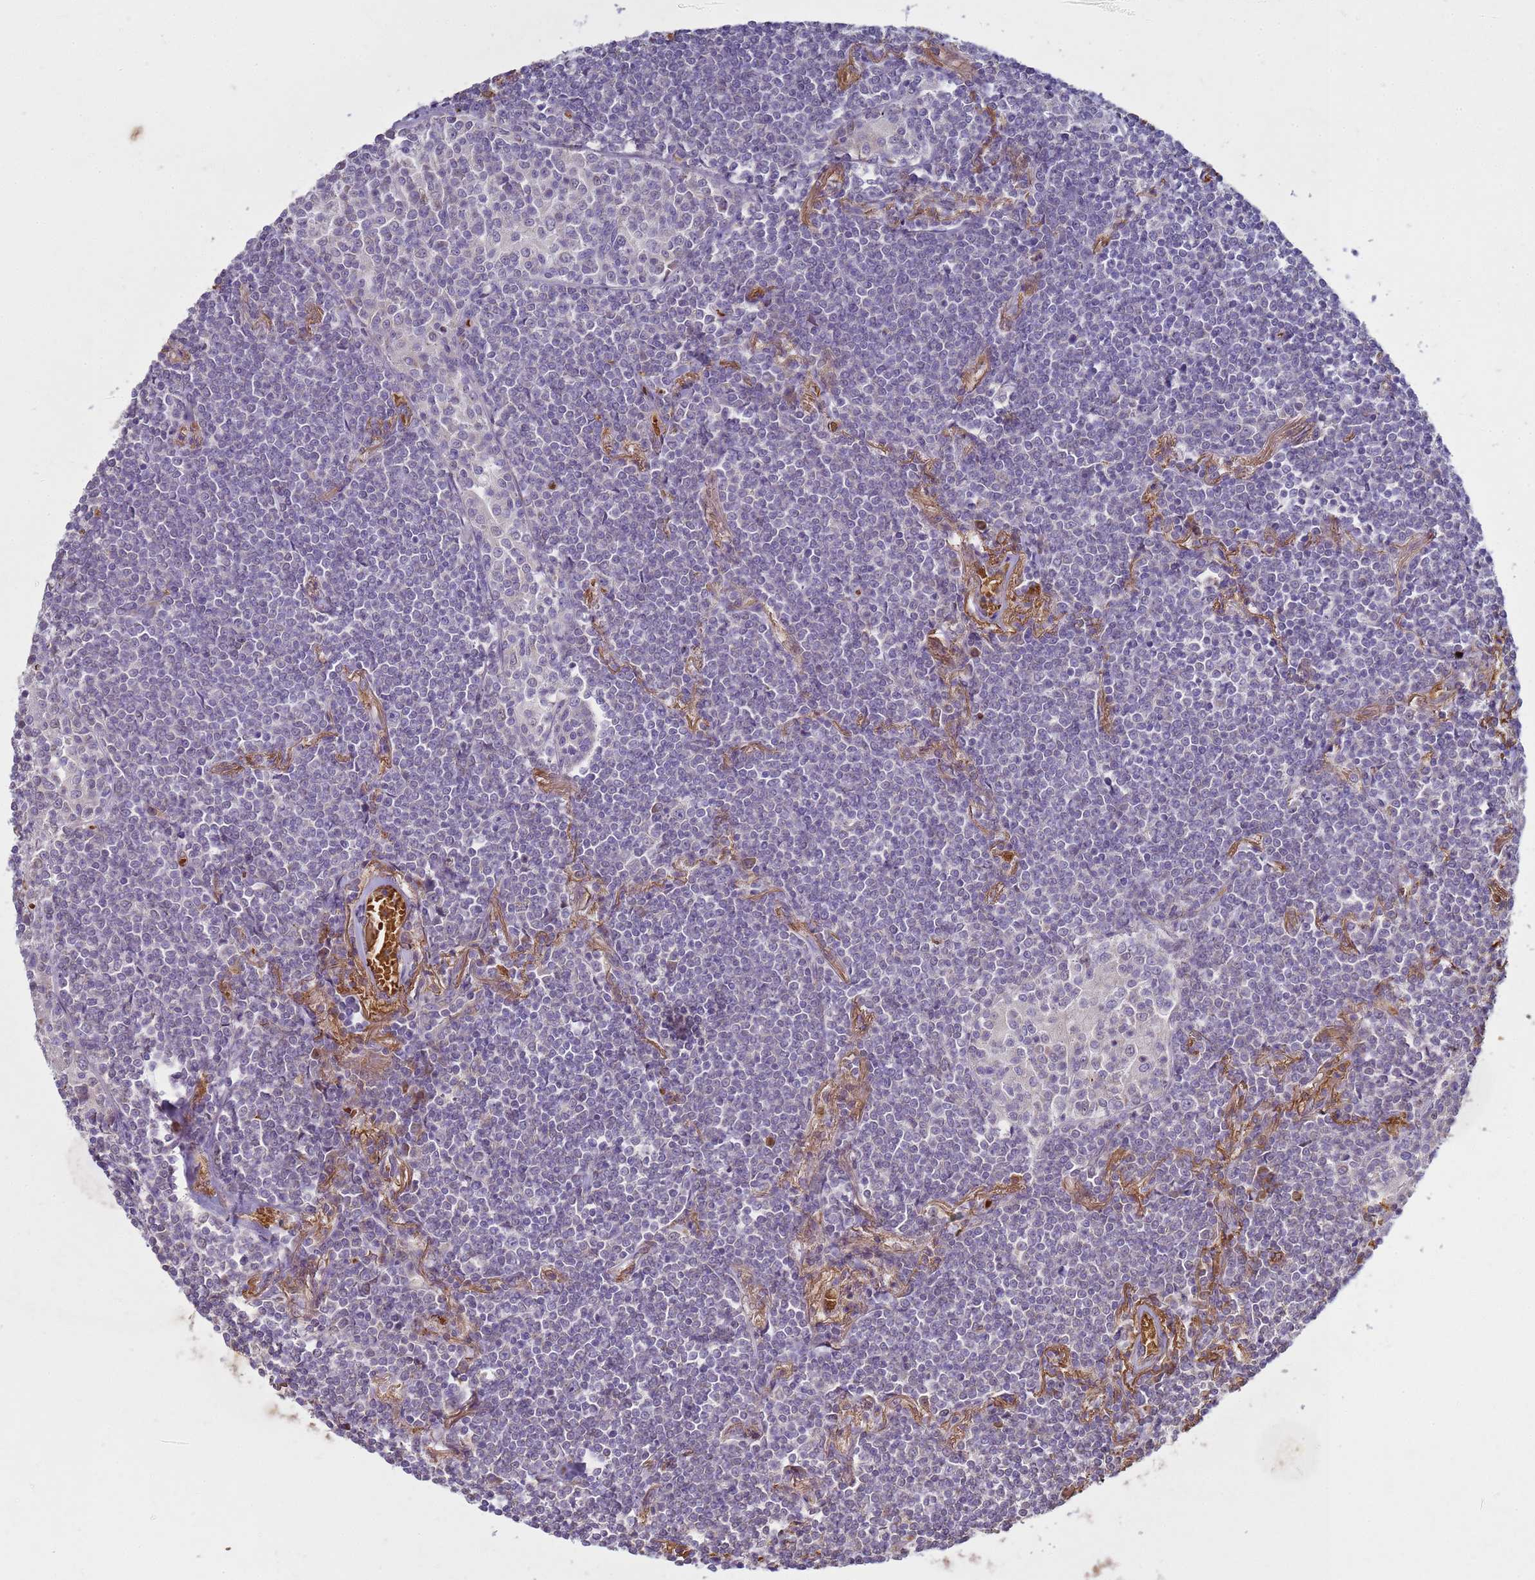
{"staining": {"intensity": "negative", "quantity": "none", "location": "none"}, "tissue": "lymphoma", "cell_type": "Tumor cells", "image_type": "cancer", "snomed": [{"axis": "morphology", "description": "Malignant lymphoma, non-Hodgkin's type, Low grade"}, {"axis": "topography", "description": "Lung"}], "caption": "Human malignant lymphoma, non-Hodgkin's type (low-grade) stained for a protein using immunohistochemistry demonstrates no staining in tumor cells.", "gene": "SGIP1", "patient": {"sex": "female", "age": 71}}